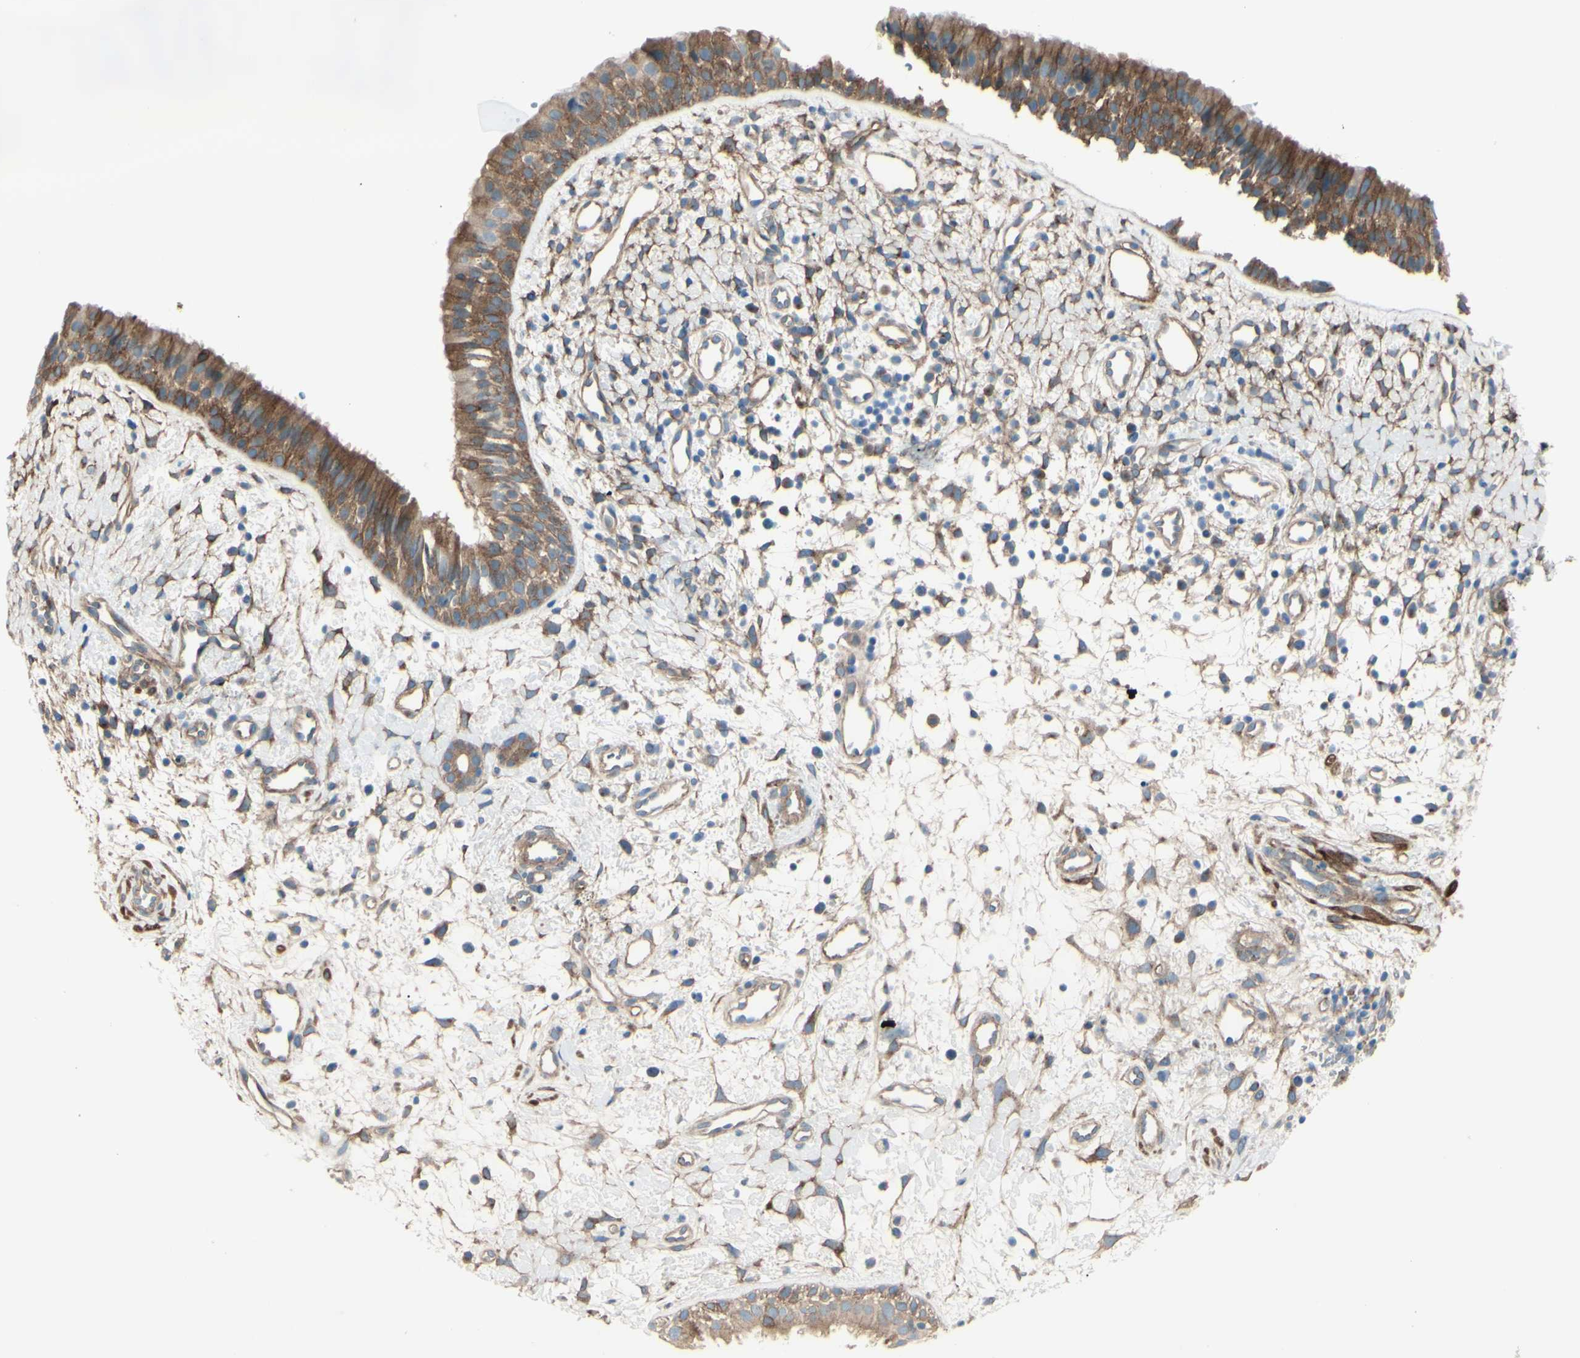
{"staining": {"intensity": "weak", "quantity": ">75%", "location": "cytoplasmic/membranous"}, "tissue": "nasopharynx", "cell_type": "Respiratory epithelial cells", "image_type": "normal", "snomed": [{"axis": "morphology", "description": "Normal tissue, NOS"}, {"axis": "topography", "description": "Nasopharynx"}], "caption": "Respiratory epithelial cells reveal weak cytoplasmic/membranous staining in about >75% of cells in unremarkable nasopharynx.", "gene": "PCDHGA10", "patient": {"sex": "male", "age": 22}}